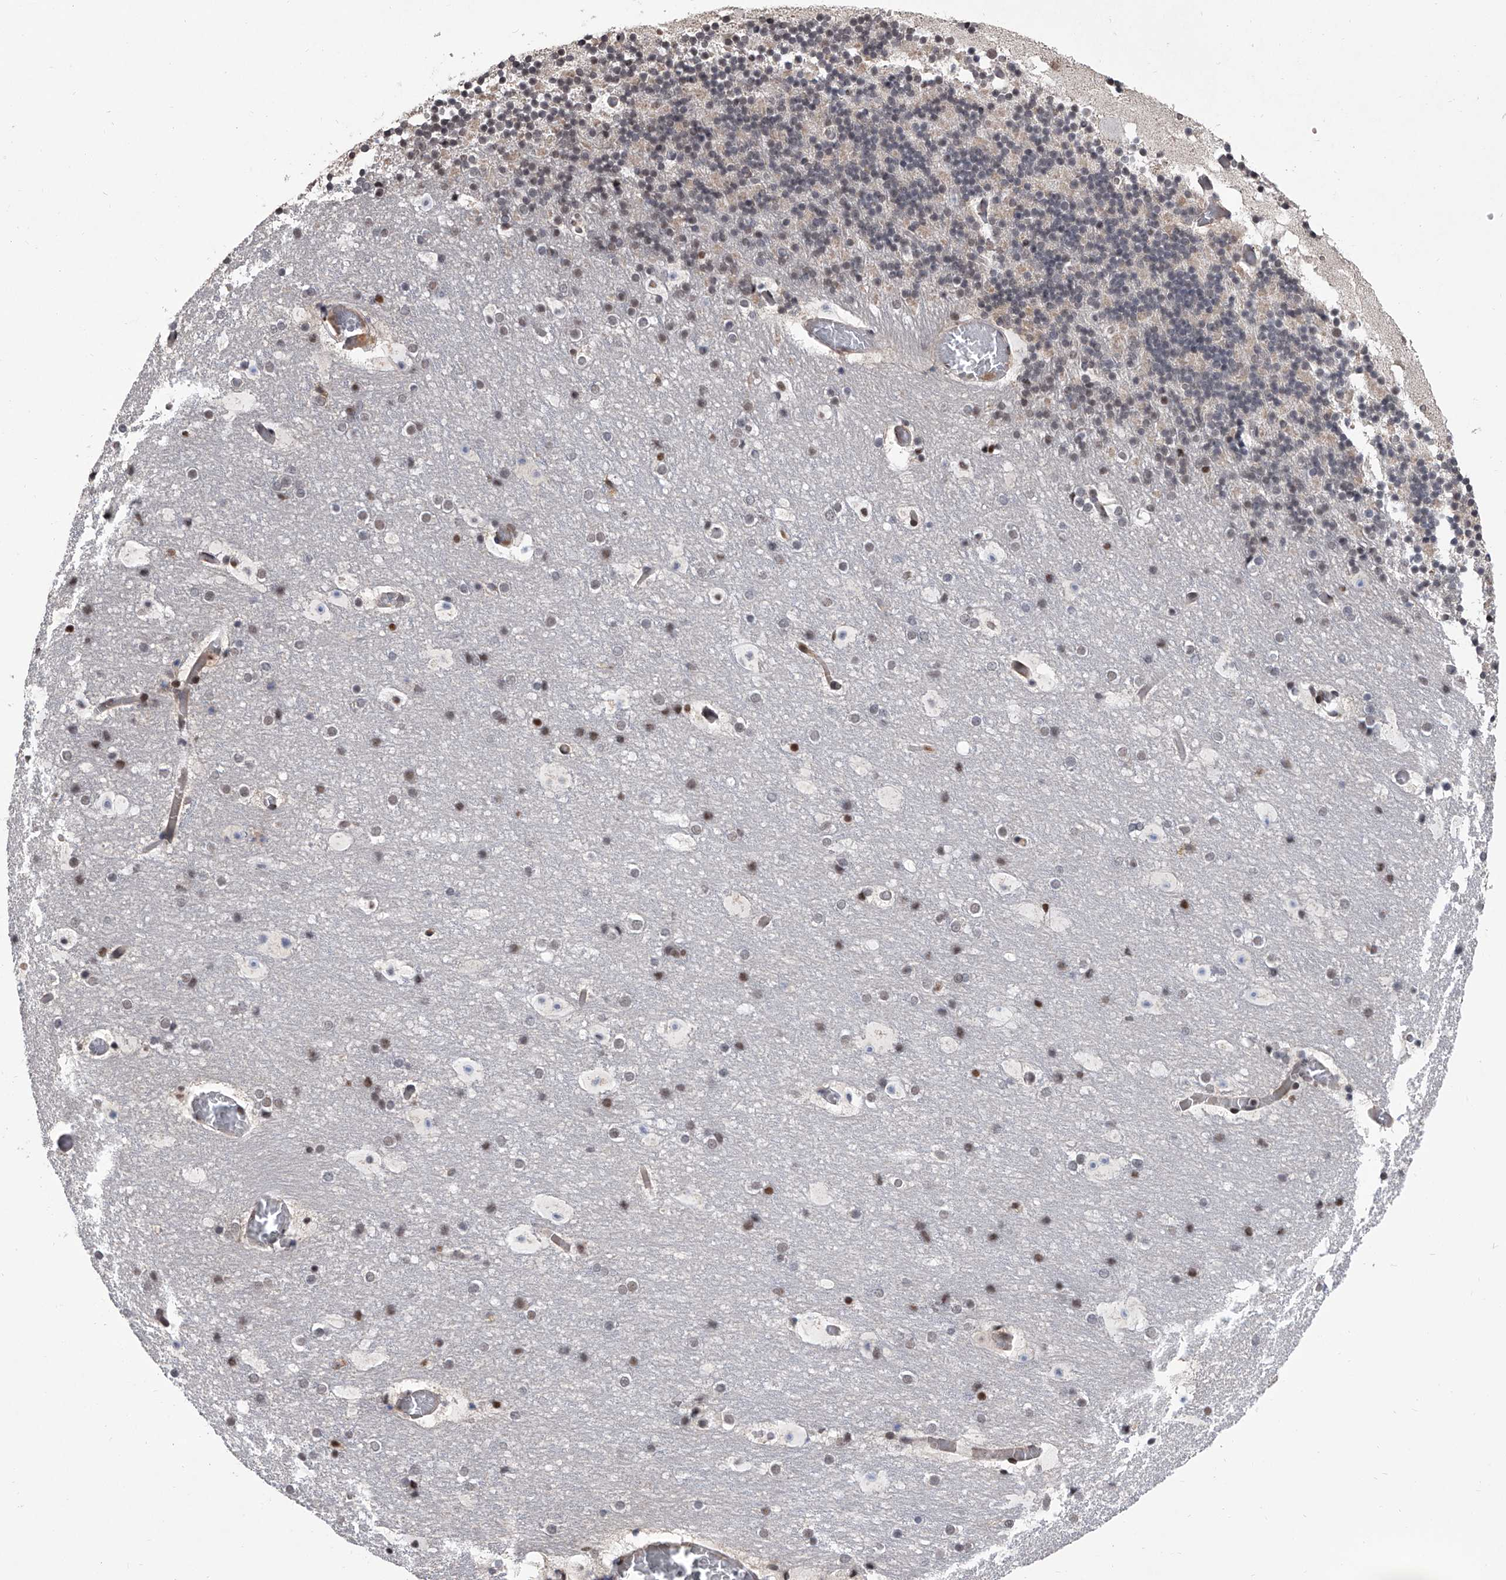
{"staining": {"intensity": "negative", "quantity": "none", "location": "none"}, "tissue": "cerebellum", "cell_type": "Cells in granular layer", "image_type": "normal", "snomed": [{"axis": "morphology", "description": "Normal tissue, NOS"}, {"axis": "topography", "description": "Cerebellum"}], "caption": "The photomicrograph displays no staining of cells in granular layer in normal cerebellum.", "gene": "ZNF426", "patient": {"sex": "male", "age": 57}}